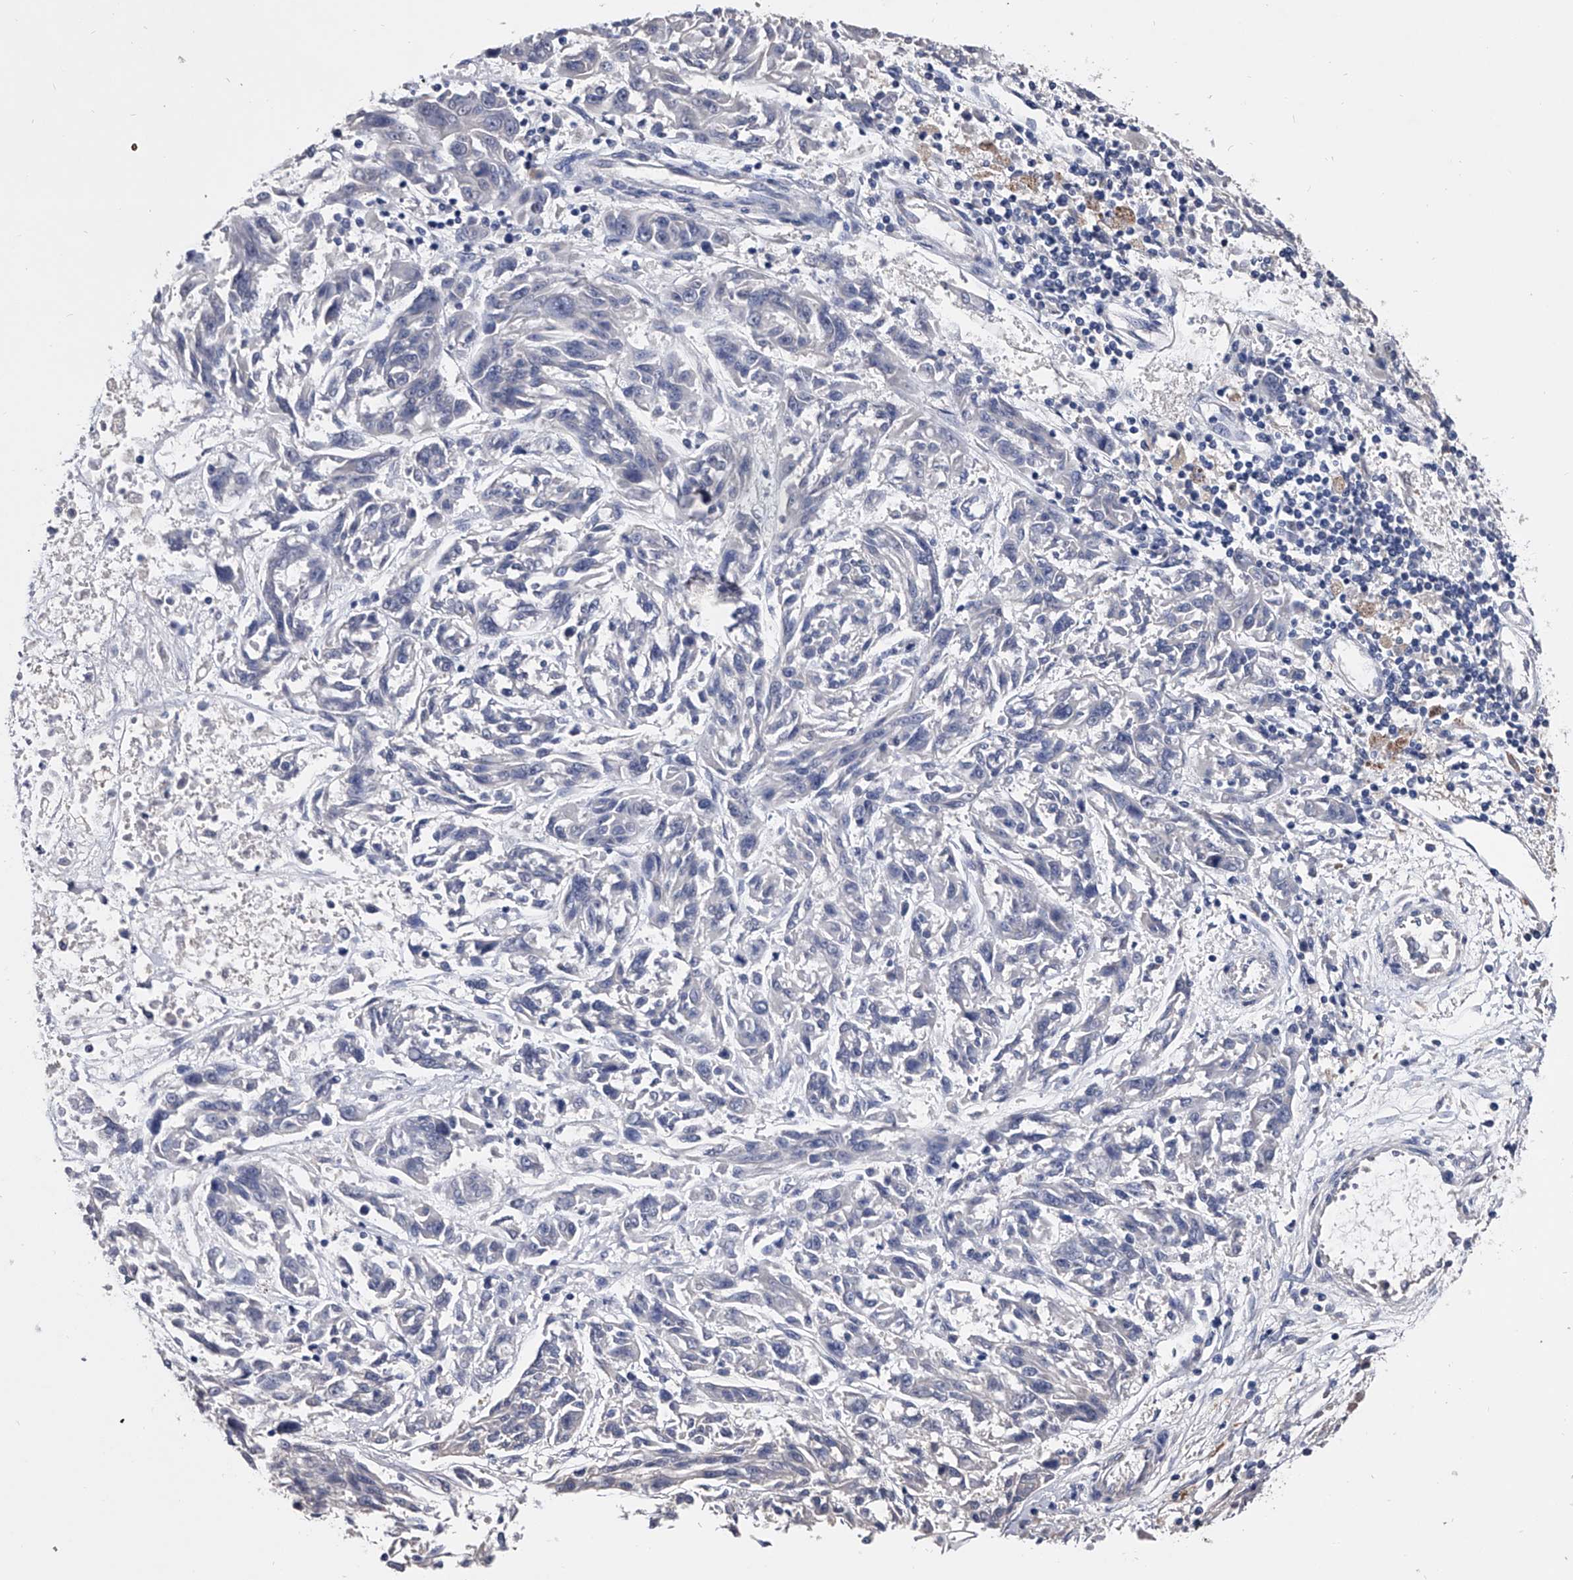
{"staining": {"intensity": "negative", "quantity": "none", "location": "none"}, "tissue": "melanoma", "cell_type": "Tumor cells", "image_type": "cancer", "snomed": [{"axis": "morphology", "description": "Malignant melanoma, NOS"}, {"axis": "topography", "description": "Skin"}], "caption": "Tumor cells show no significant staining in melanoma. (Stains: DAB (3,3'-diaminobenzidine) IHC with hematoxylin counter stain, Microscopy: brightfield microscopy at high magnification).", "gene": "EFCAB7", "patient": {"sex": "male", "age": 53}}